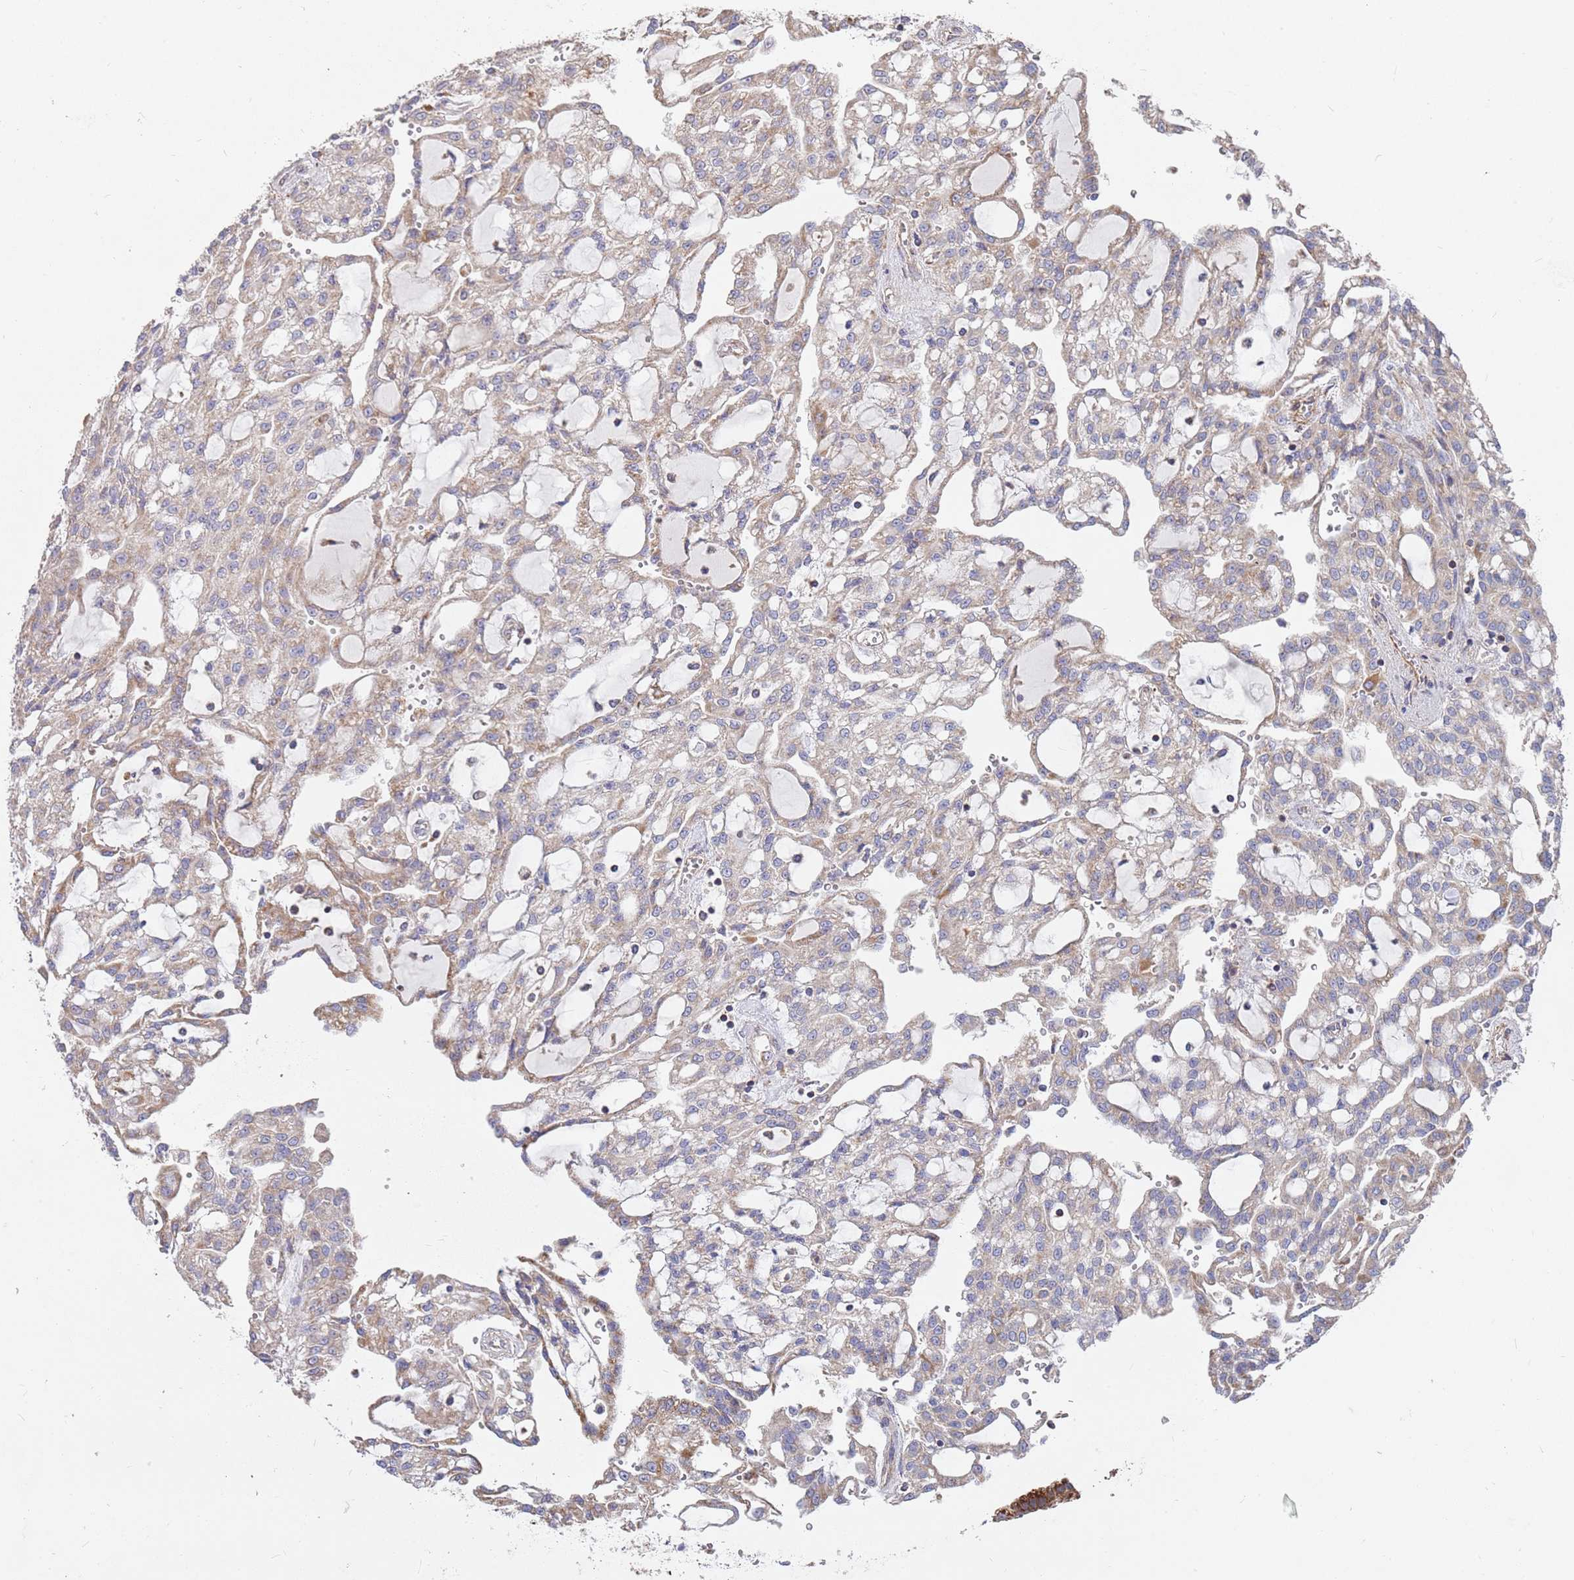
{"staining": {"intensity": "strong", "quantity": "<25%", "location": "cytoplasmic/membranous"}, "tissue": "renal cancer", "cell_type": "Tumor cells", "image_type": "cancer", "snomed": [{"axis": "morphology", "description": "Adenocarcinoma, NOS"}, {"axis": "topography", "description": "Kidney"}], "caption": "IHC staining of adenocarcinoma (renal), which exhibits medium levels of strong cytoplasmic/membranous staining in about <25% of tumor cells indicating strong cytoplasmic/membranous protein positivity. The staining was performed using DAB (3,3'-diaminobenzidine) (brown) for protein detection and nuclei were counterstained in hematoxylin (blue).", "gene": "WDFY3", "patient": {"sex": "male", "age": 63}}